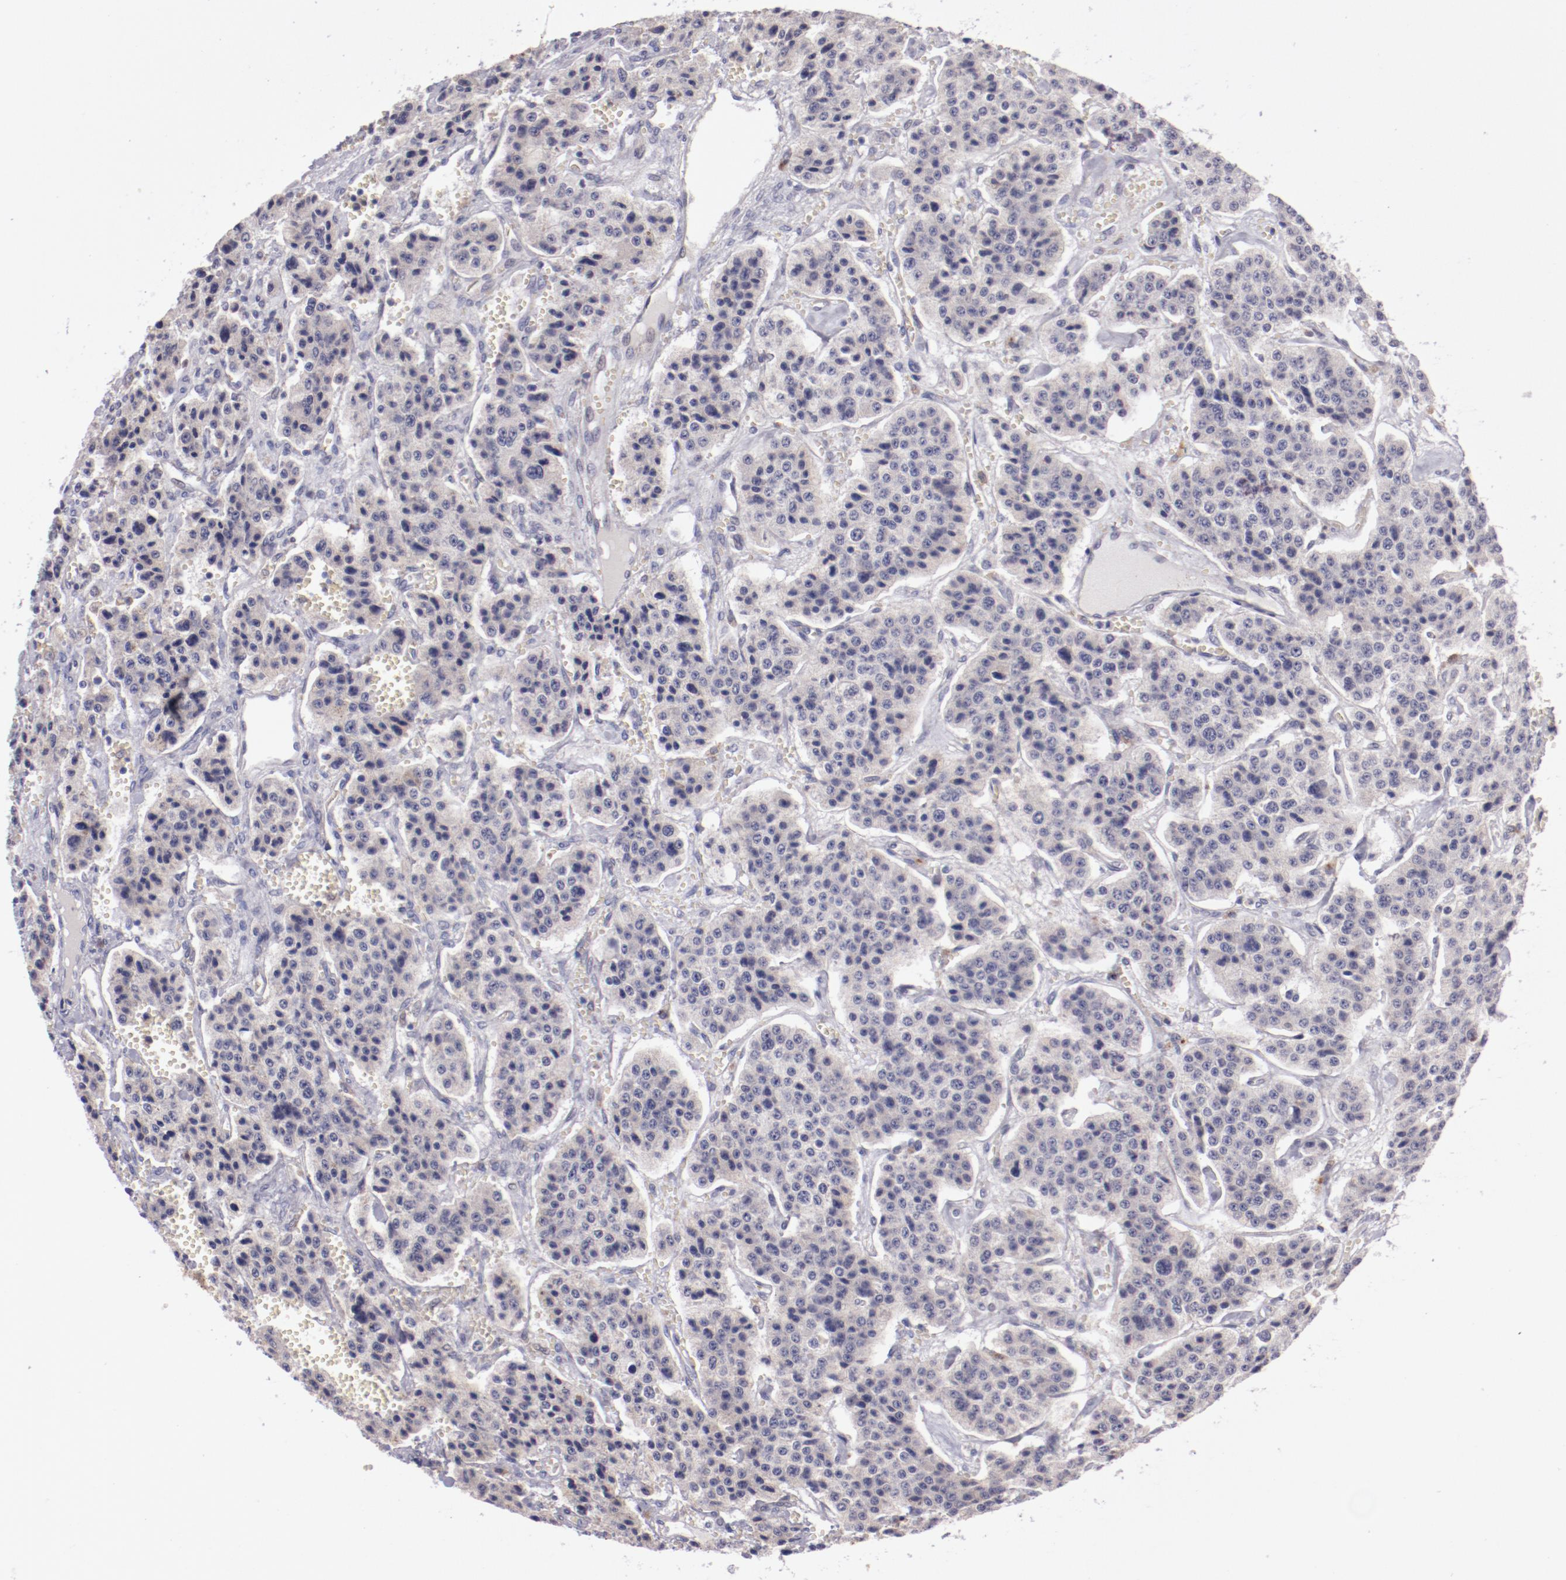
{"staining": {"intensity": "weak", "quantity": ">75%", "location": "cytoplasmic/membranous"}, "tissue": "carcinoid", "cell_type": "Tumor cells", "image_type": "cancer", "snomed": [{"axis": "morphology", "description": "Carcinoid, malignant, NOS"}, {"axis": "topography", "description": "Small intestine"}], "caption": "IHC histopathology image of human malignant carcinoid stained for a protein (brown), which demonstrates low levels of weak cytoplasmic/membranous staining in approximately >75% of tumor cells.", "gene": "TRAF3", "patient": {"sex": "male", "age": 52}}